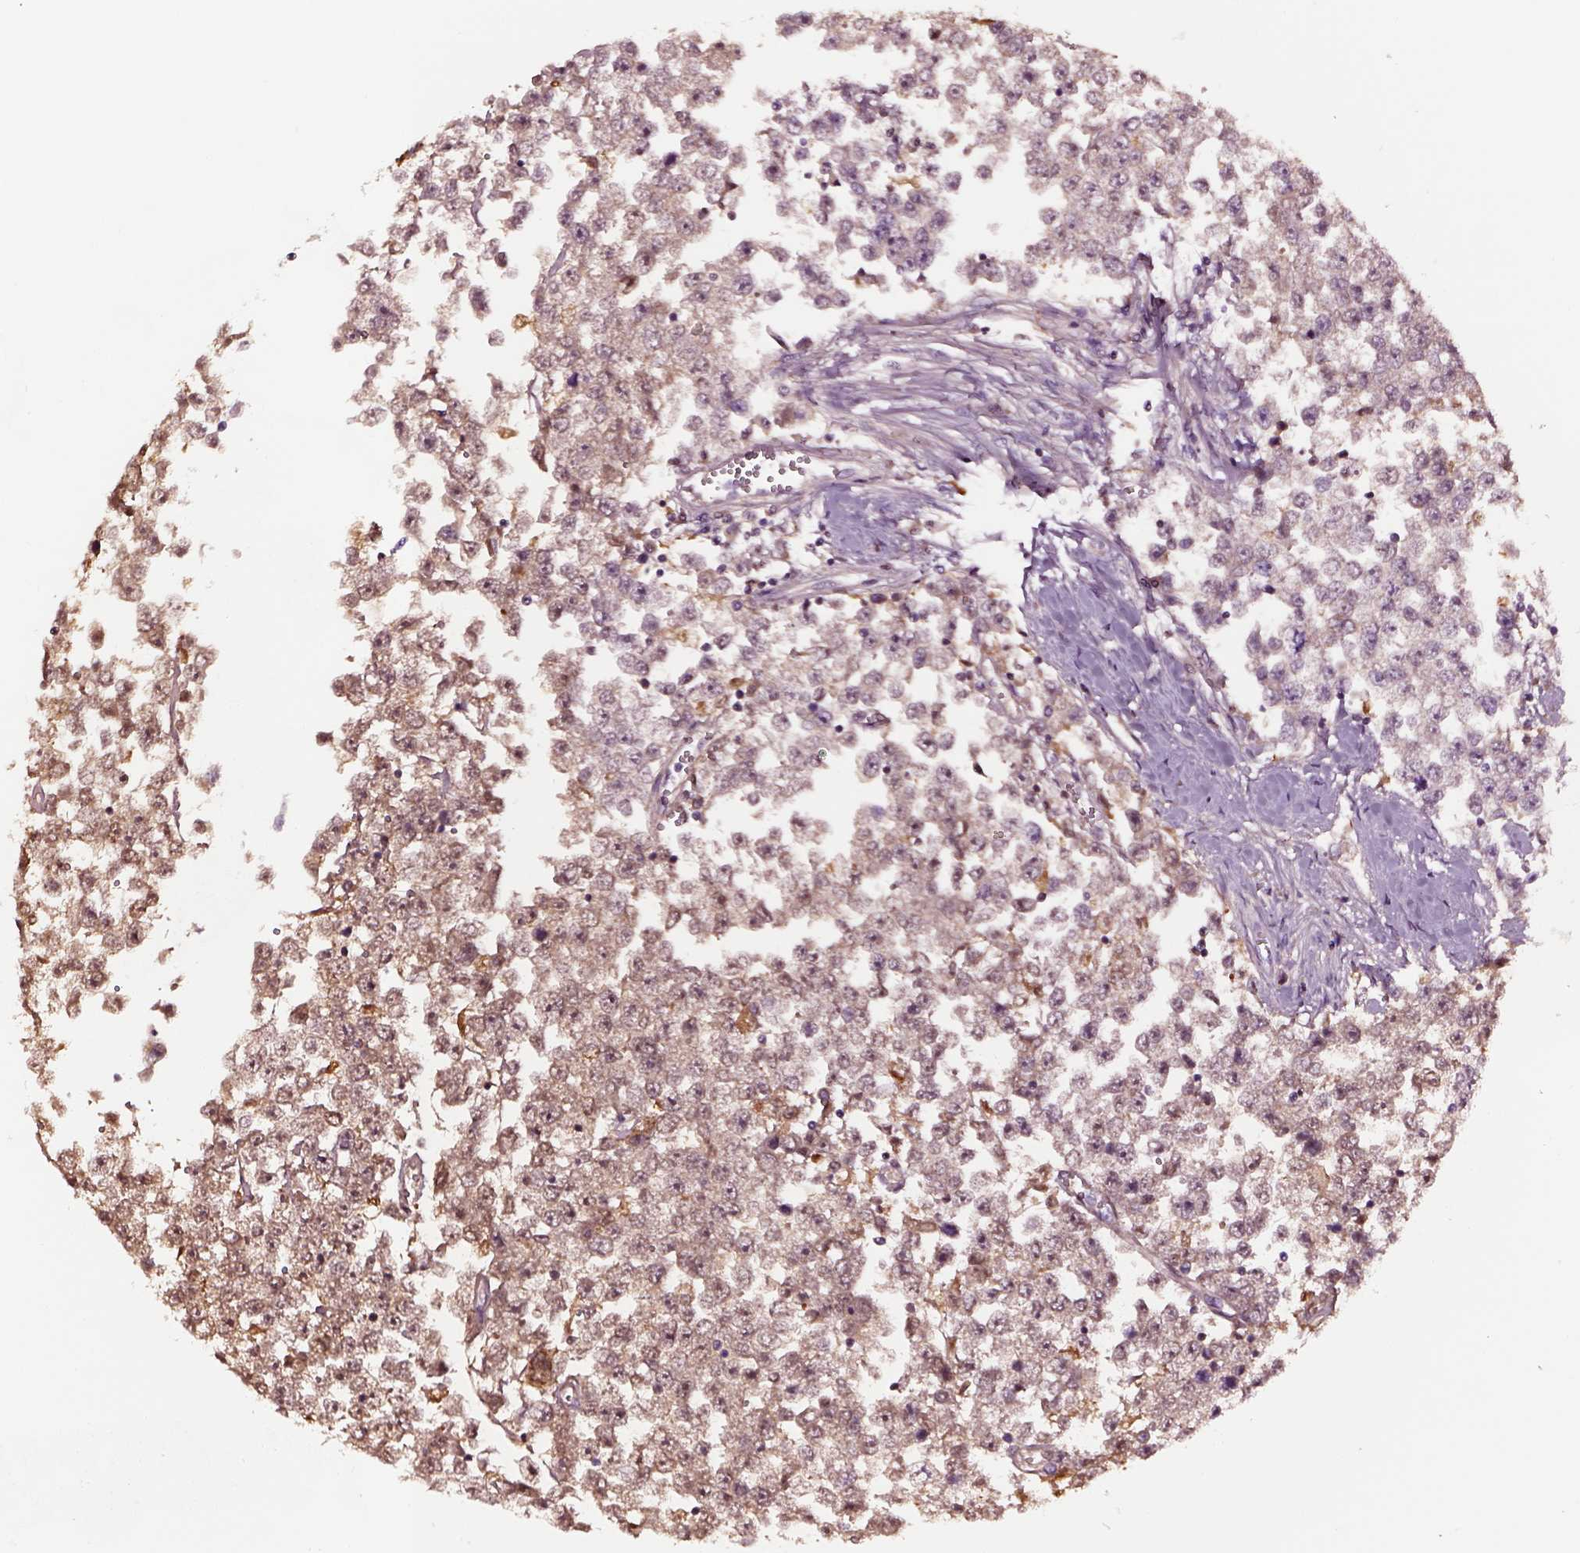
{"staining": {"intensity": "moderate", "quantity": ">75%", "location": "cytoplasmic/membranous"}, "tissue": "testis cancer", "cell_type": "Tumor cells", "image_type": "cancer", "snomed": [{"axis": "morphology", "description": "Seminoma, NOS"}, {"axis": "topography", "description": "Testis"}], "caption": "Brown immunohistochemical staining in testis cancer displays moderate cytoplasmic/membranous positivity in approximately >75% of tumor cells.", "gene": "TF", "patient": {"sex": "male", "age": 34}}